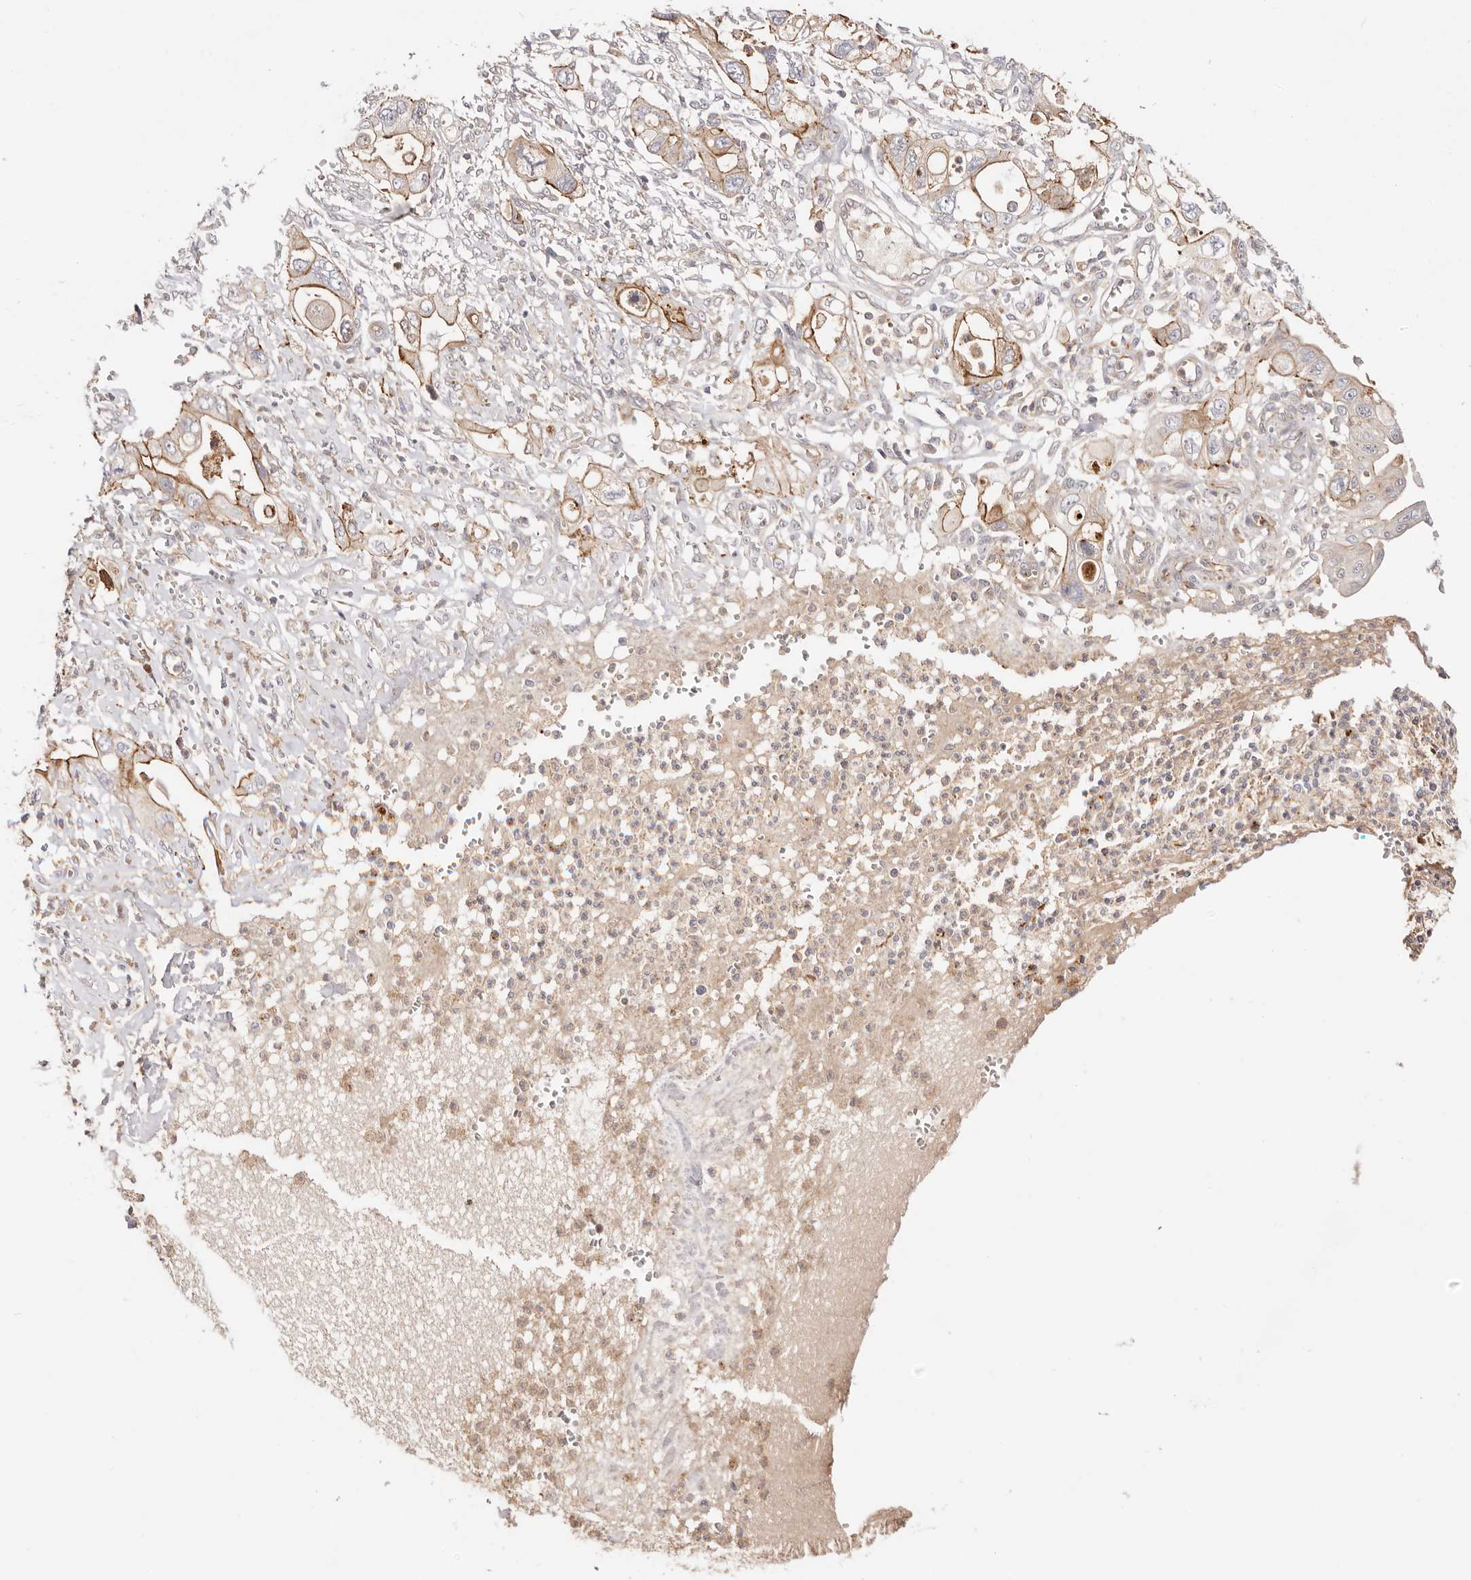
{"staining": {"intensity": "moderate", "quantity": ">75%", "location": "cytoplasmic/membranous"}, "tissue": "pancreatic cancer", "cell_type": "Tumor cells", "image_type": "cancer", "snomed": [{"axis": "morphology", "description": "Adenocarcinoma, NOS"}, {"axis": "topography", "description": "Pancreas"}], "caption": "Human pancreatic adenocarcinoma stained with a protein marker shows moderate staining in tumor cells.", "gene": "SLC35B2", "patient": {"sex": "male", "age": 68}}